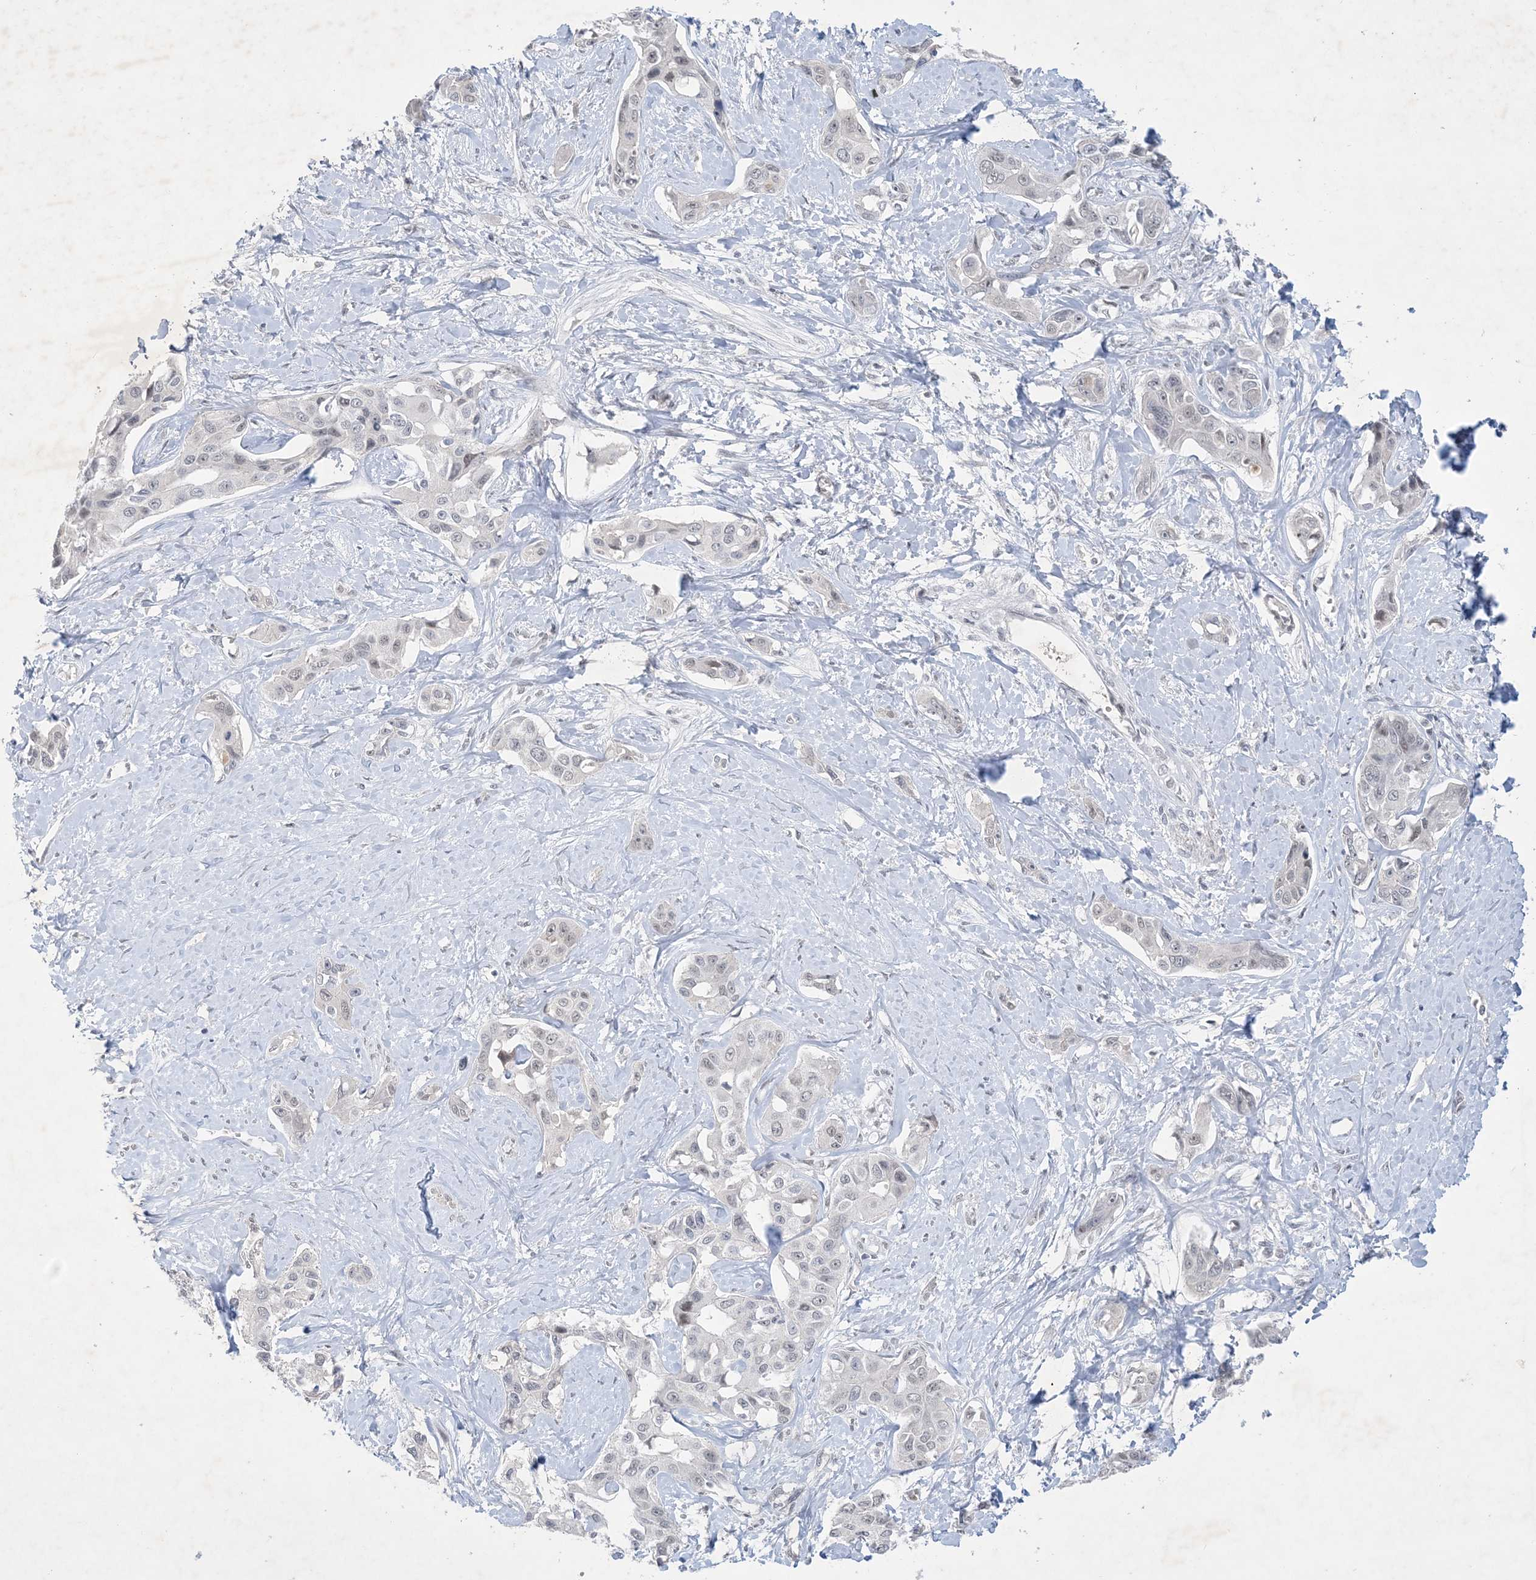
{"staining": {"intensity": "negative", "quantity": "none", "location": "none"}, "tissue": "liver cancer", "cell_type": "Tumor cells", "image_type": "cancer", "snomed": [{"axis": "morphology", "description": "Cholangiocarcinoma"}, {"axis": "topography", "description": "Liver"}], "caption": "High magnification brightfield microscopy of liver cancer (cholangiocarcinoma) stained with DAB (brown) and counterstained with hematoxylin (blue): tumor cells show no significant positivity.", "gene": "ZNF674", "patient": {"sex": "male", "age": 59}}